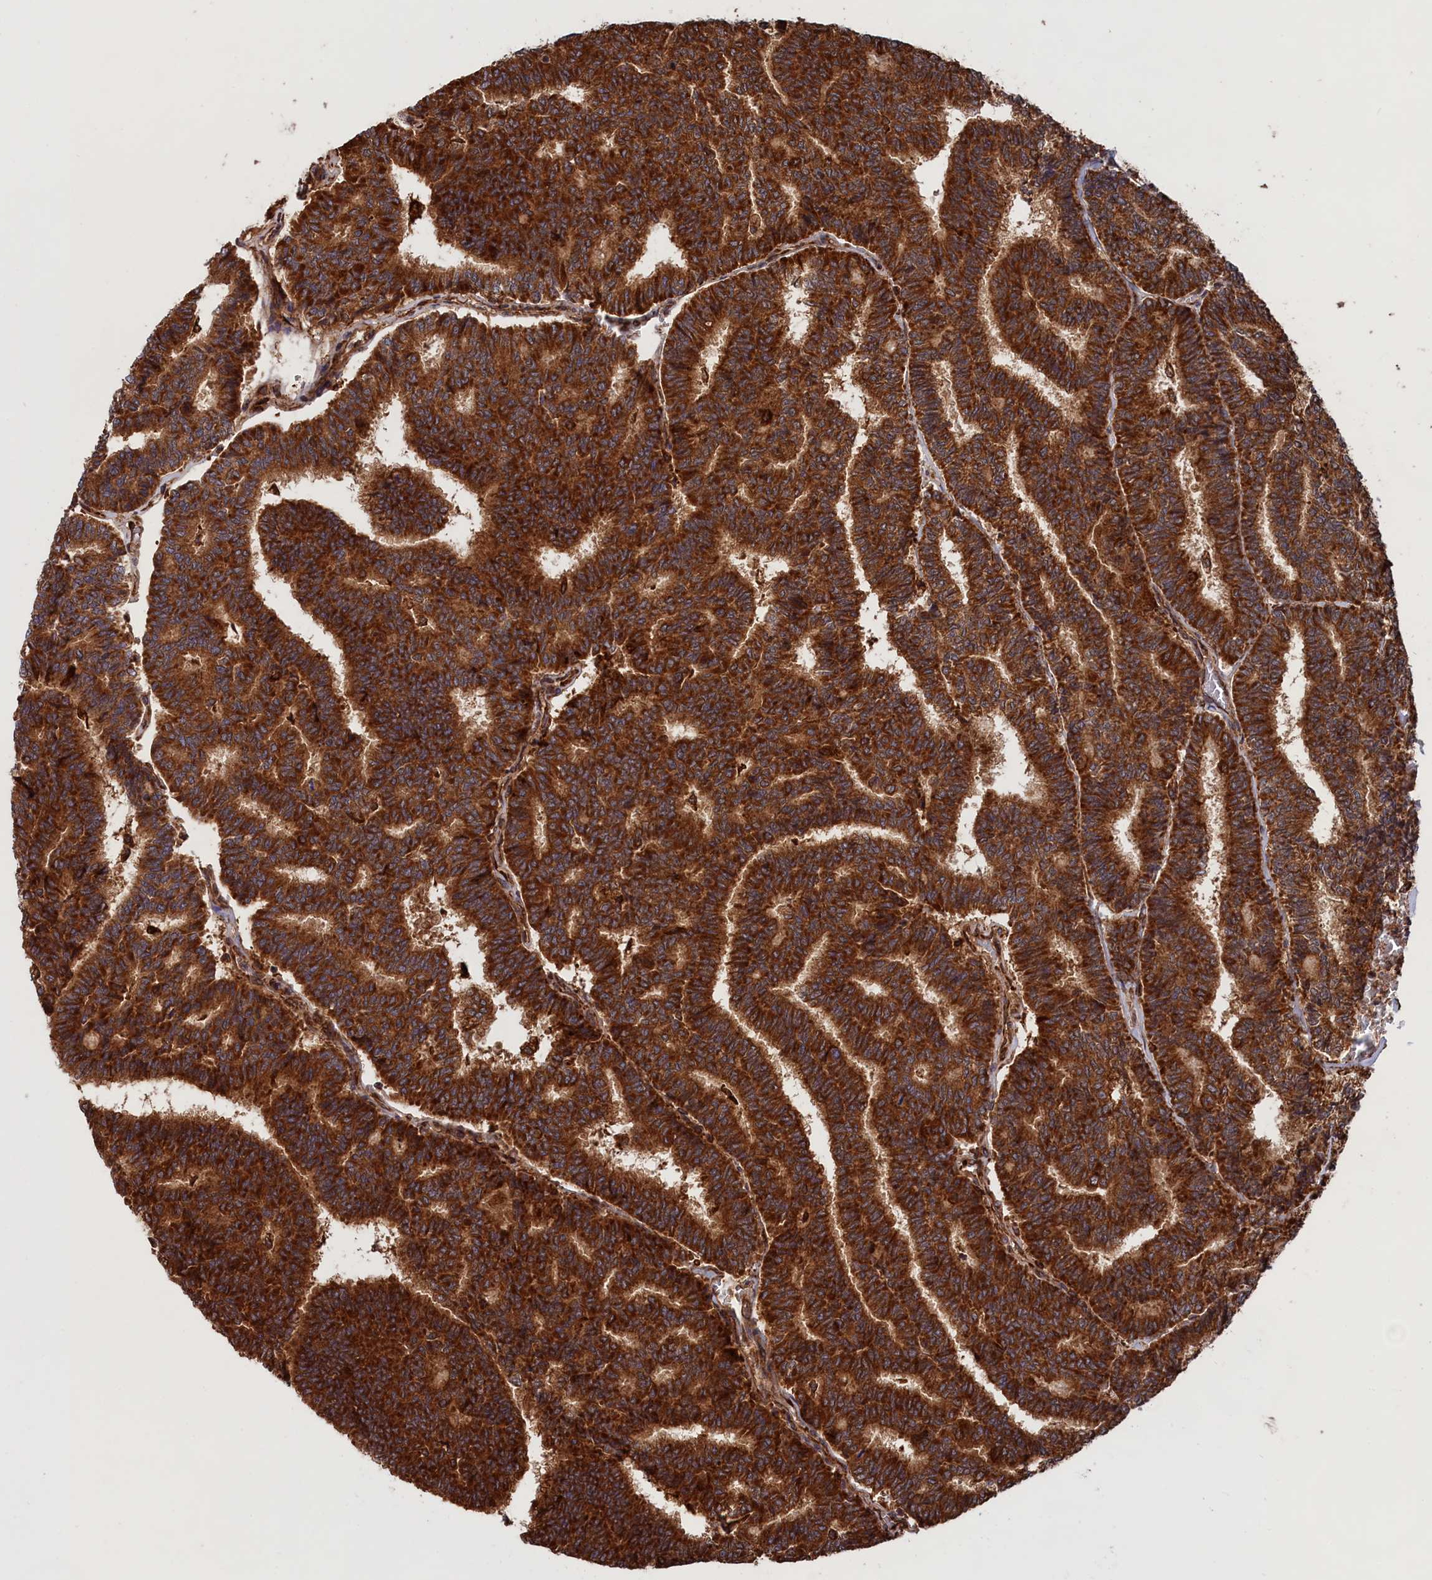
{"staining": {"intensity": "strong", "quantity": ">75%", "location": "cytoplasmic/membranous"}, "tissue": "thyroid cancer", "cell_type": "Tumor cells", "image_type": "cancer", "snomed": [{"axis": "morphology", "description": "Papillary adenocarcinoma, NOS"}, {"axis": "topography", "description": "Thyroid gland"}], "caption": "Immunohistochemistry of thyroid cancer (papillary adenocarcinoma) demonstrates high levels of strong cytoplasmic/membranous staining in approximately >75% of tumor cells. The staining was performed using DAB to visualize the protein expression in brown, while the nuclei were stained in blue with hematoxylin (Magnification: 20x).", "gene": "PLA2G4C", "patient": {"sex": "female", "age": 35}}